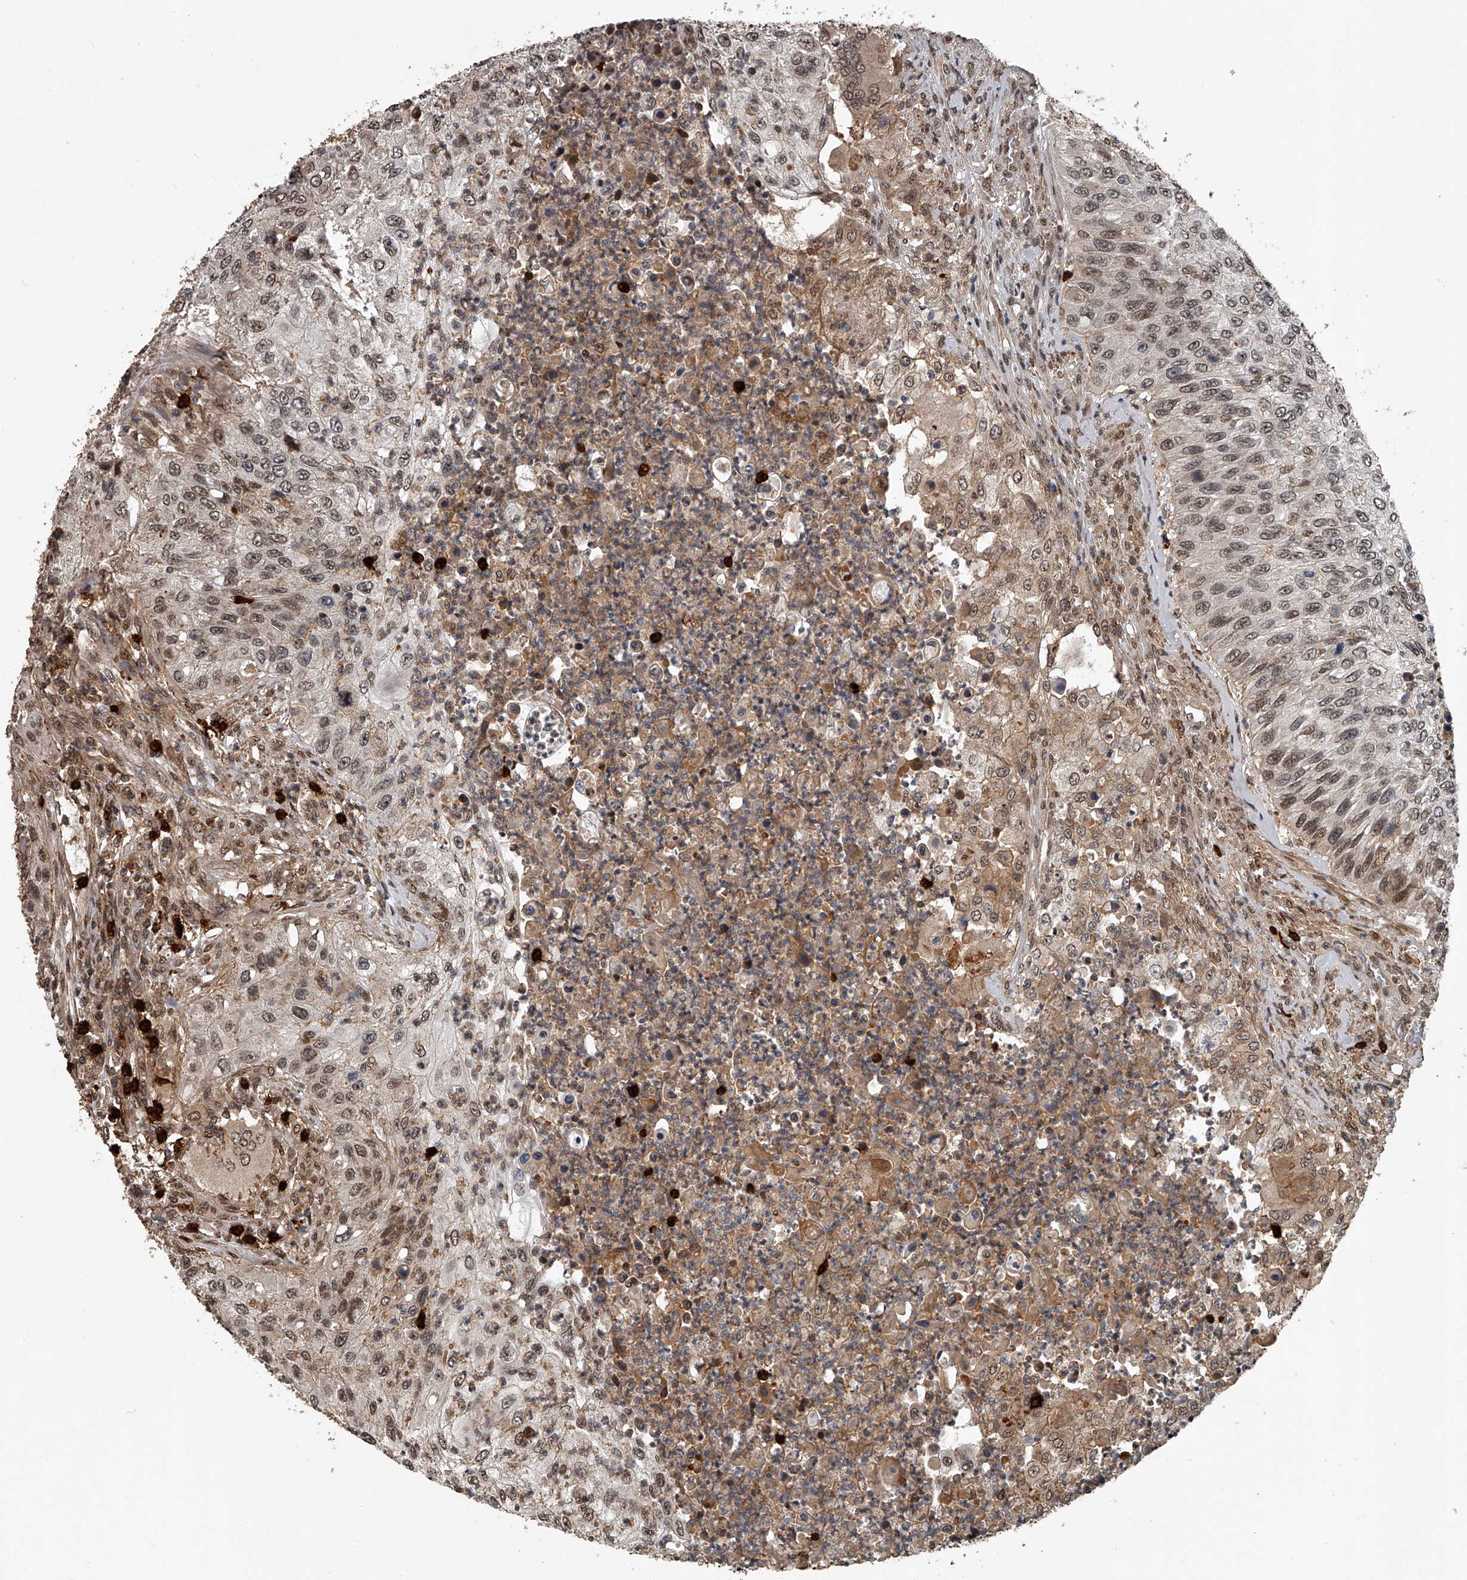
{"staining": {"intensity": "moderate", "quantity": ">75%", "location": "nuclear"}, "tissue": "urothelial cancer", "cell_type": "Tumor cells", "image_type": "cancer", "snomed": [{"axis": "morphology", "description": "Urothelial carcinoma, High grade"}, {"axis": "topography", "description": "Urinary bladder"}], "caption": "Urothelial cancer stained with a brown dye displays moderate nuclear positive positivity in approximately >75% of tumor cells.", "gene": "PLEKHG1", "patient": {"sex": "female", "age": 60}}